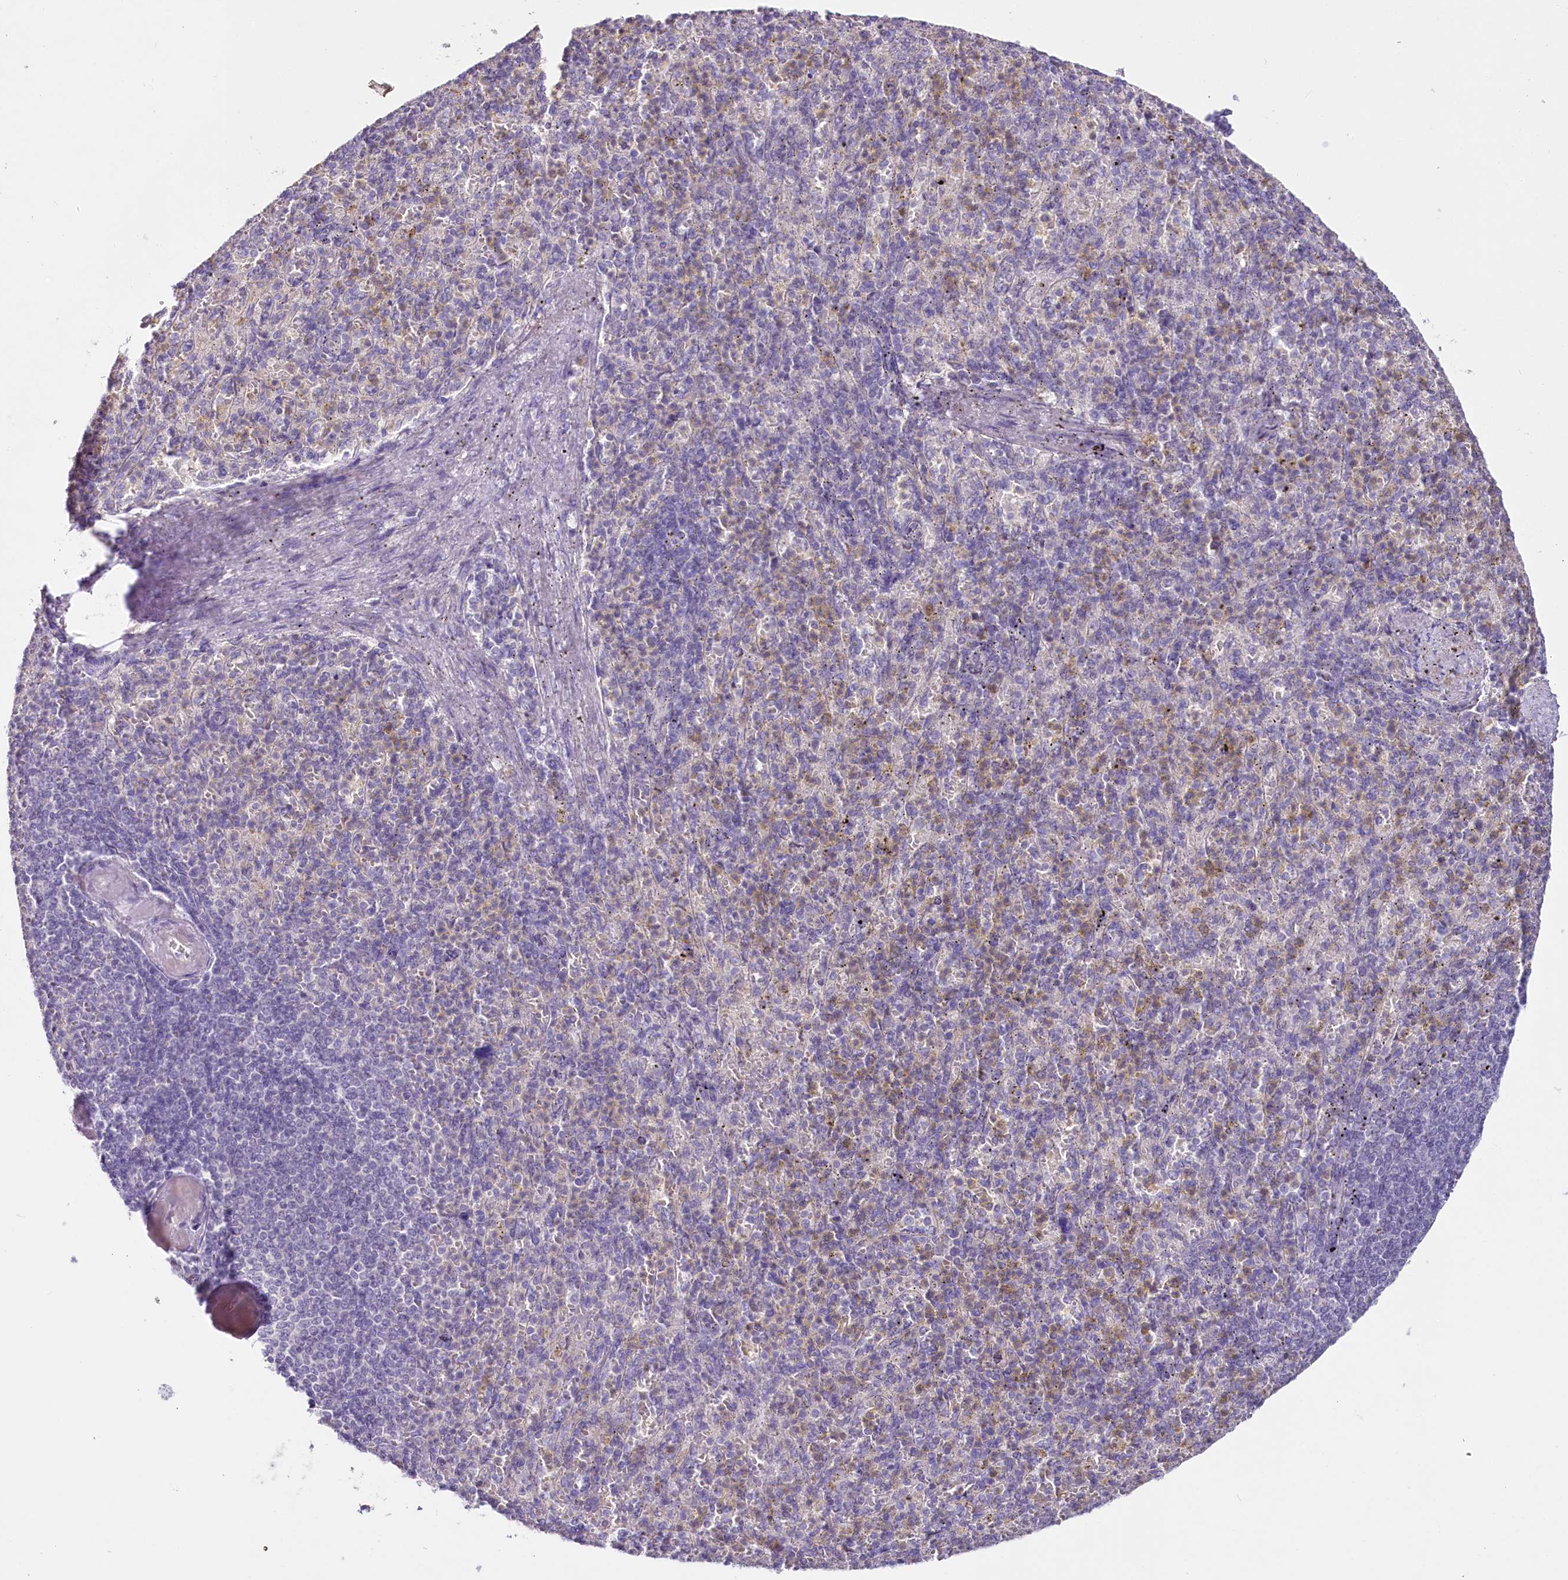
{"staining": {"intensity": "weak", "quantity": "<25%", "location": "cytoplasmic/membranous"}, "tissue": "spleen", "cell_type": "Cells in red pulp", "image_type": "normal", "snomed": [{"axis": "morphology", "description": "Normal tissue, NOS"}, {"axis": "topography", "description": "Spleen"}], "caption": "Immunohistochemistry micrograph of normal spleen: spleen stained with DAB shows no significant protein staining in cells in red pulp.", "gene": "HPD", "patient": {"sex": "female", "age": 74}}